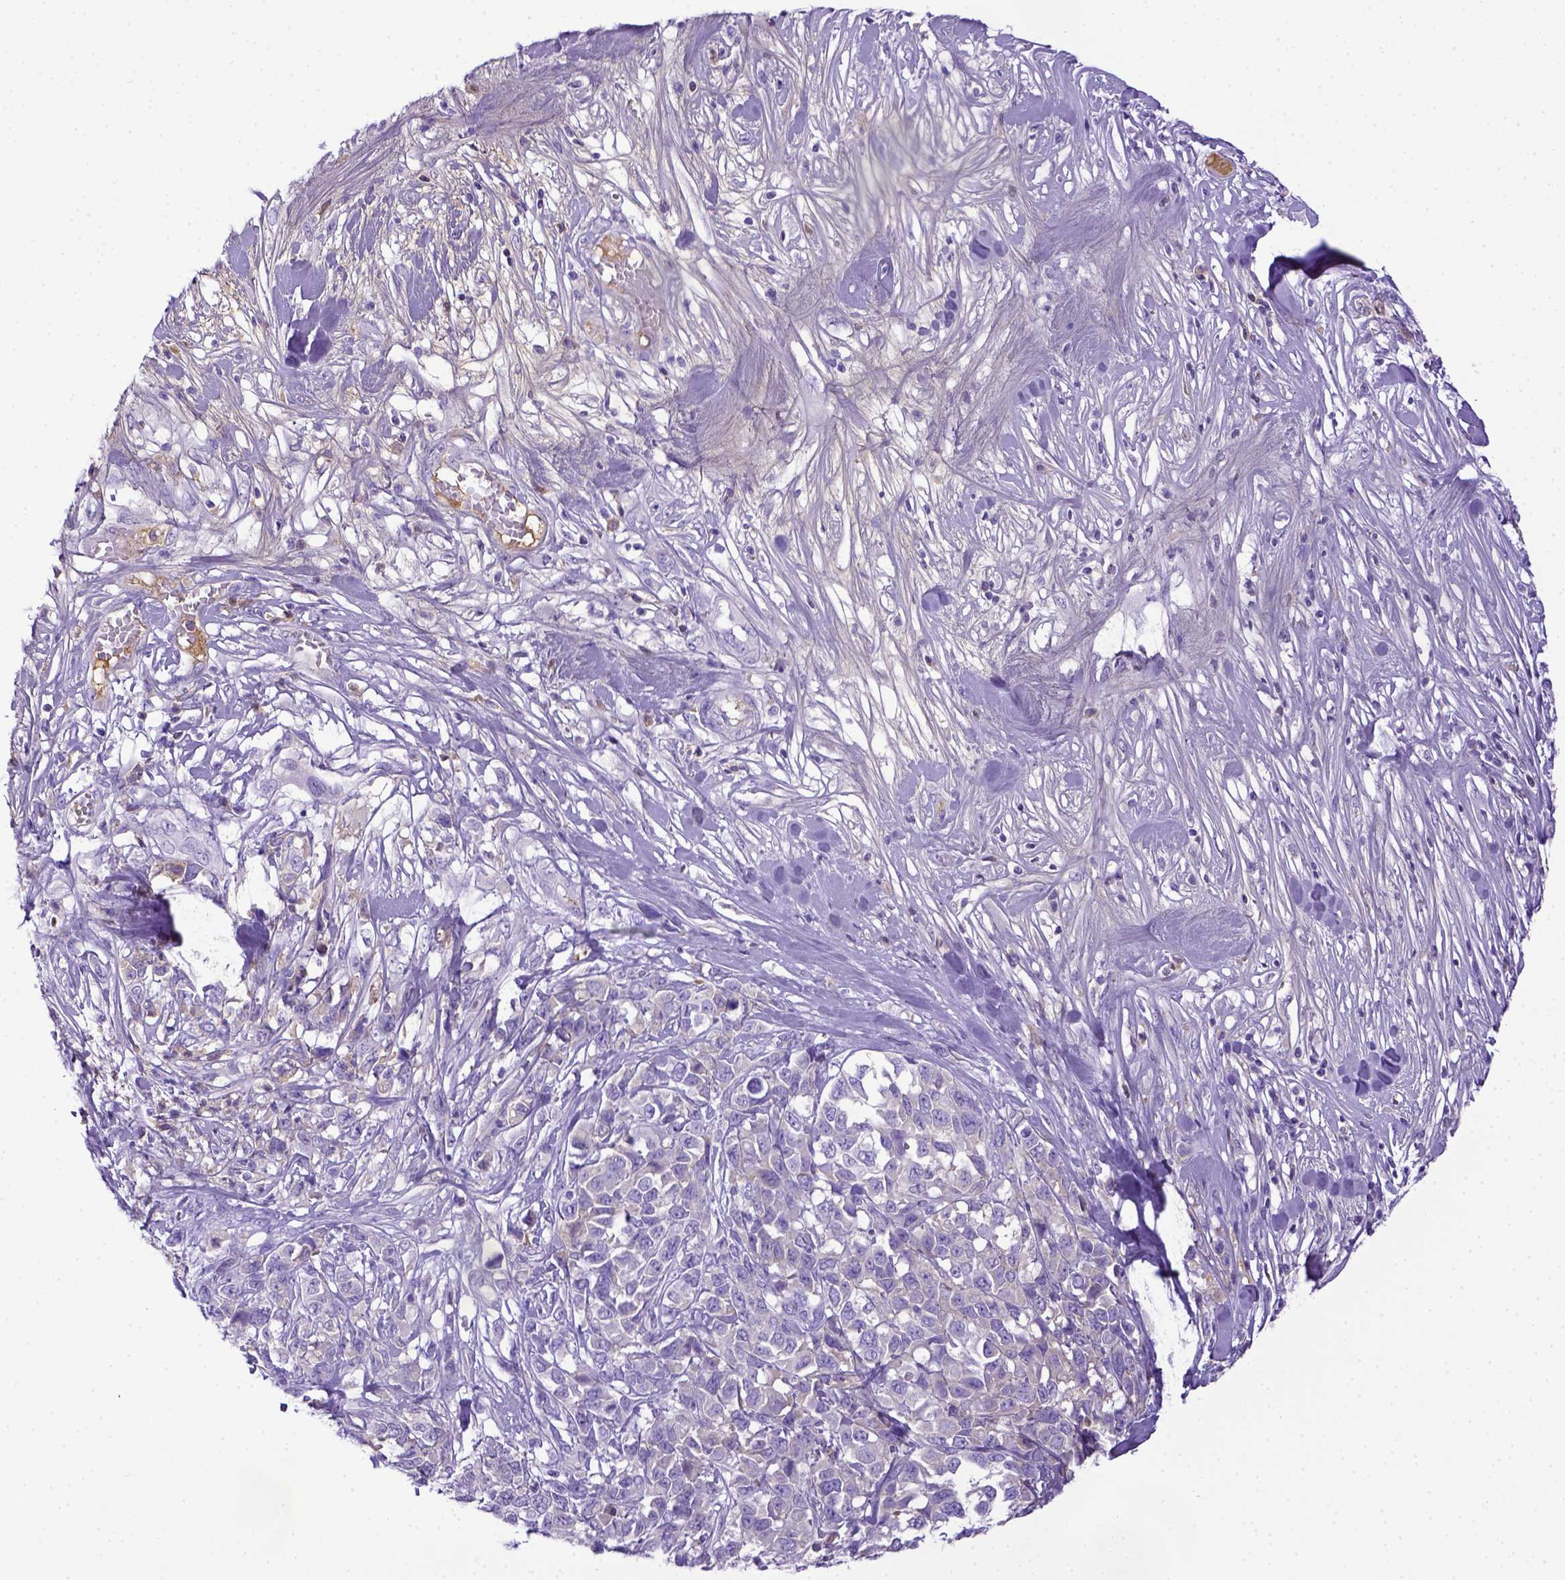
{"staining": {"intensity": "negative", "quantity": "none", "location": "none"}, "tissue": "melanoma", "cell_type": "Tumor cells", "image_type": "cancer", "snomed": [{"axis": "morphology", "description": "Malignant melanoma, Metastatic site"}, {"axis": "topography", "description": "Skin"}], "caption": "The photomicrograph demonstrates no significant positivity in tumor cells of melanoma.", "gene": "ITIH4", "patient": {"sex": "male", "age": 84}}